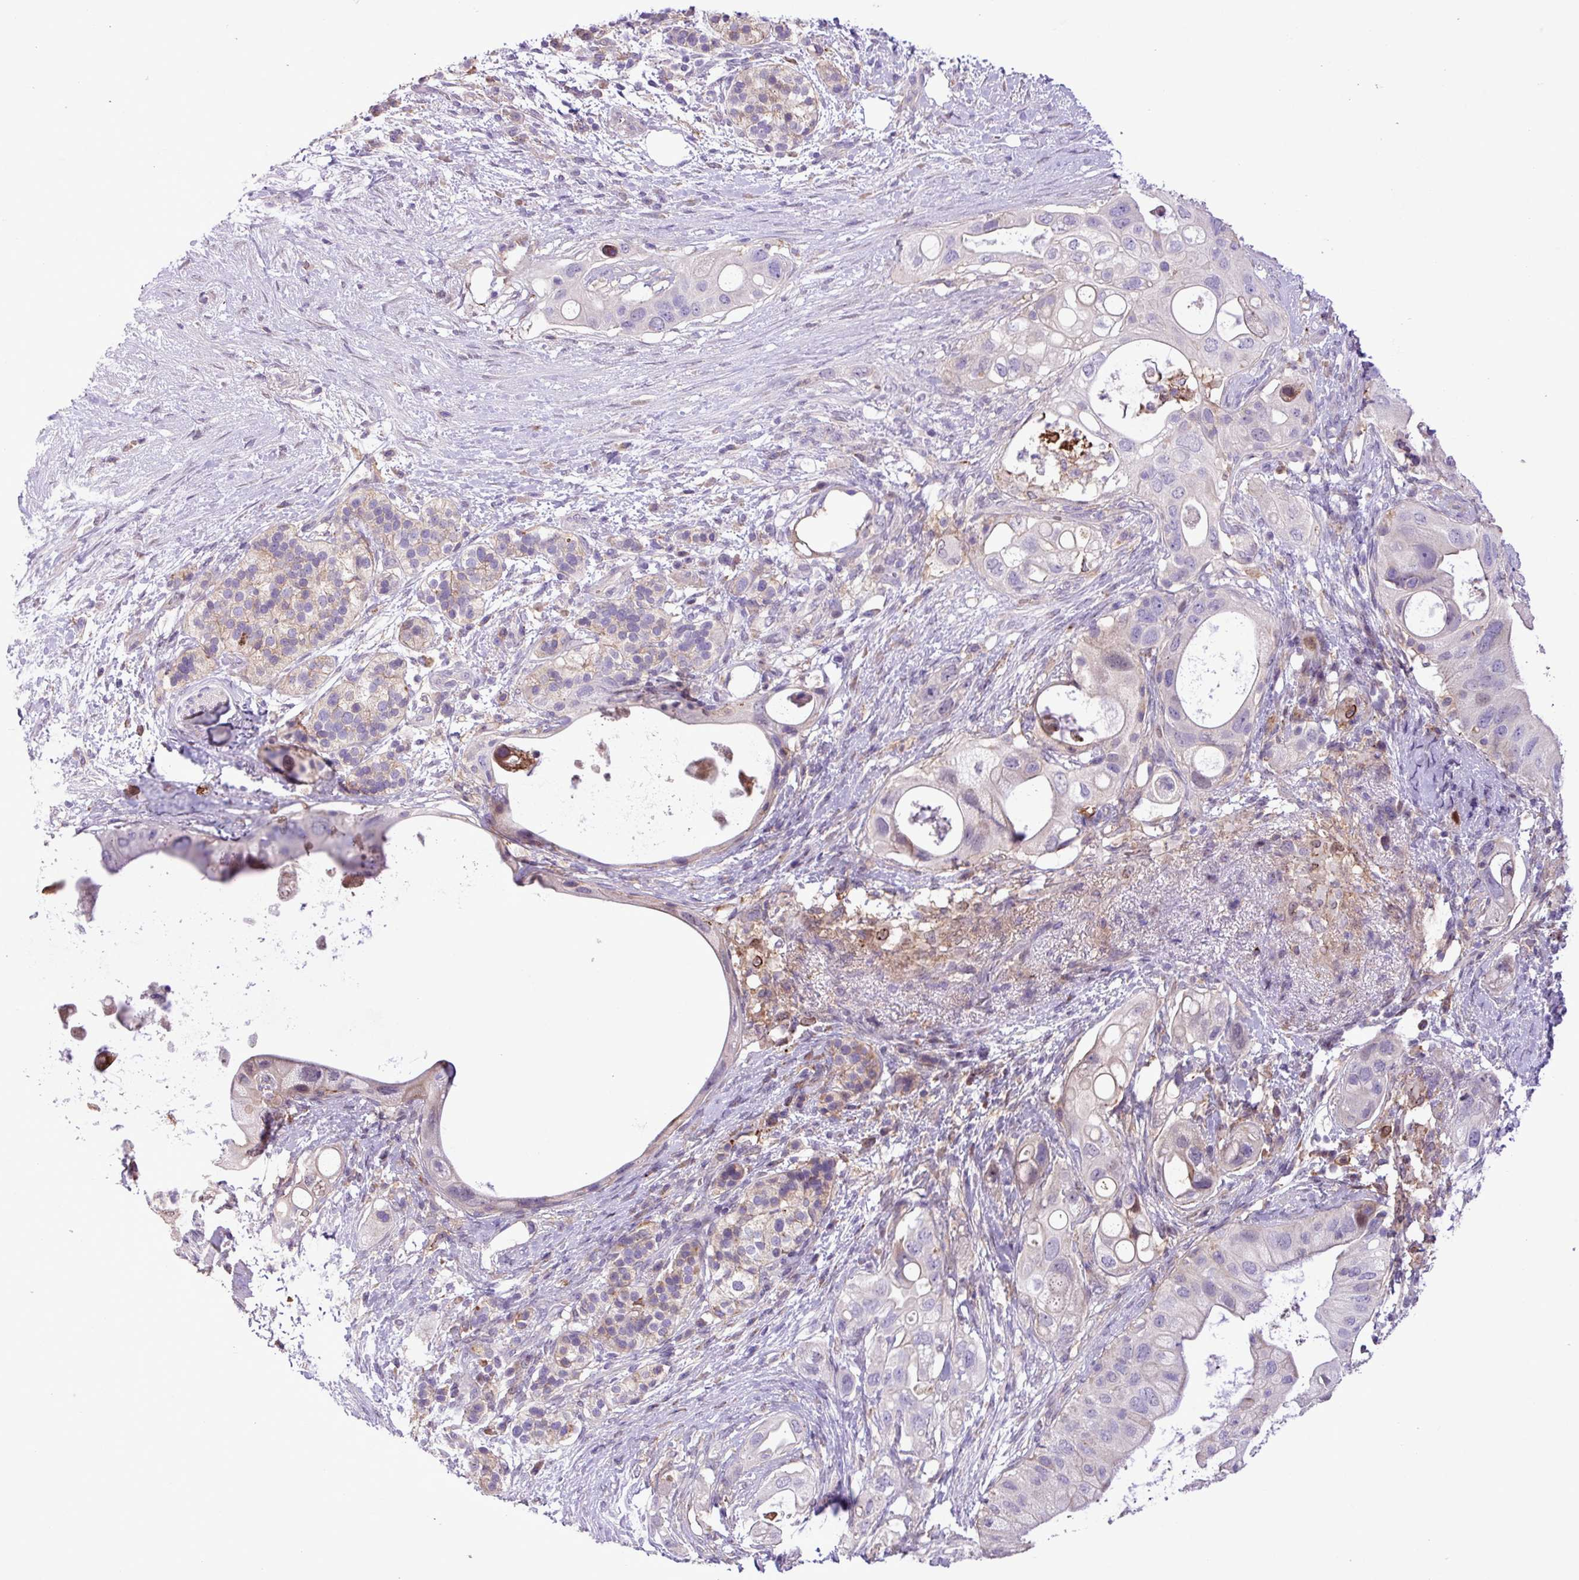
{"staining": {"intensity": "negative", "quantity": "none", "location": "none"}, "tissue": "pancreatic cancer", "cell_type": "Tumor cells", "image_type": "cancer", "snomed": [{"axis": "morphology", "description": "Adenocarcinoma, NOS"}, {"axis": "topography", "description": "Pancreas"}], "caption": "Immunohistochemistry of human adenocarcinoma (pancreatic) displays no positivity in tumor cells. (DAB immunohistochemistry (IHC), high magnification).", "gene": "RPP25L", "patient": {"sex": "female", "age": 72}}